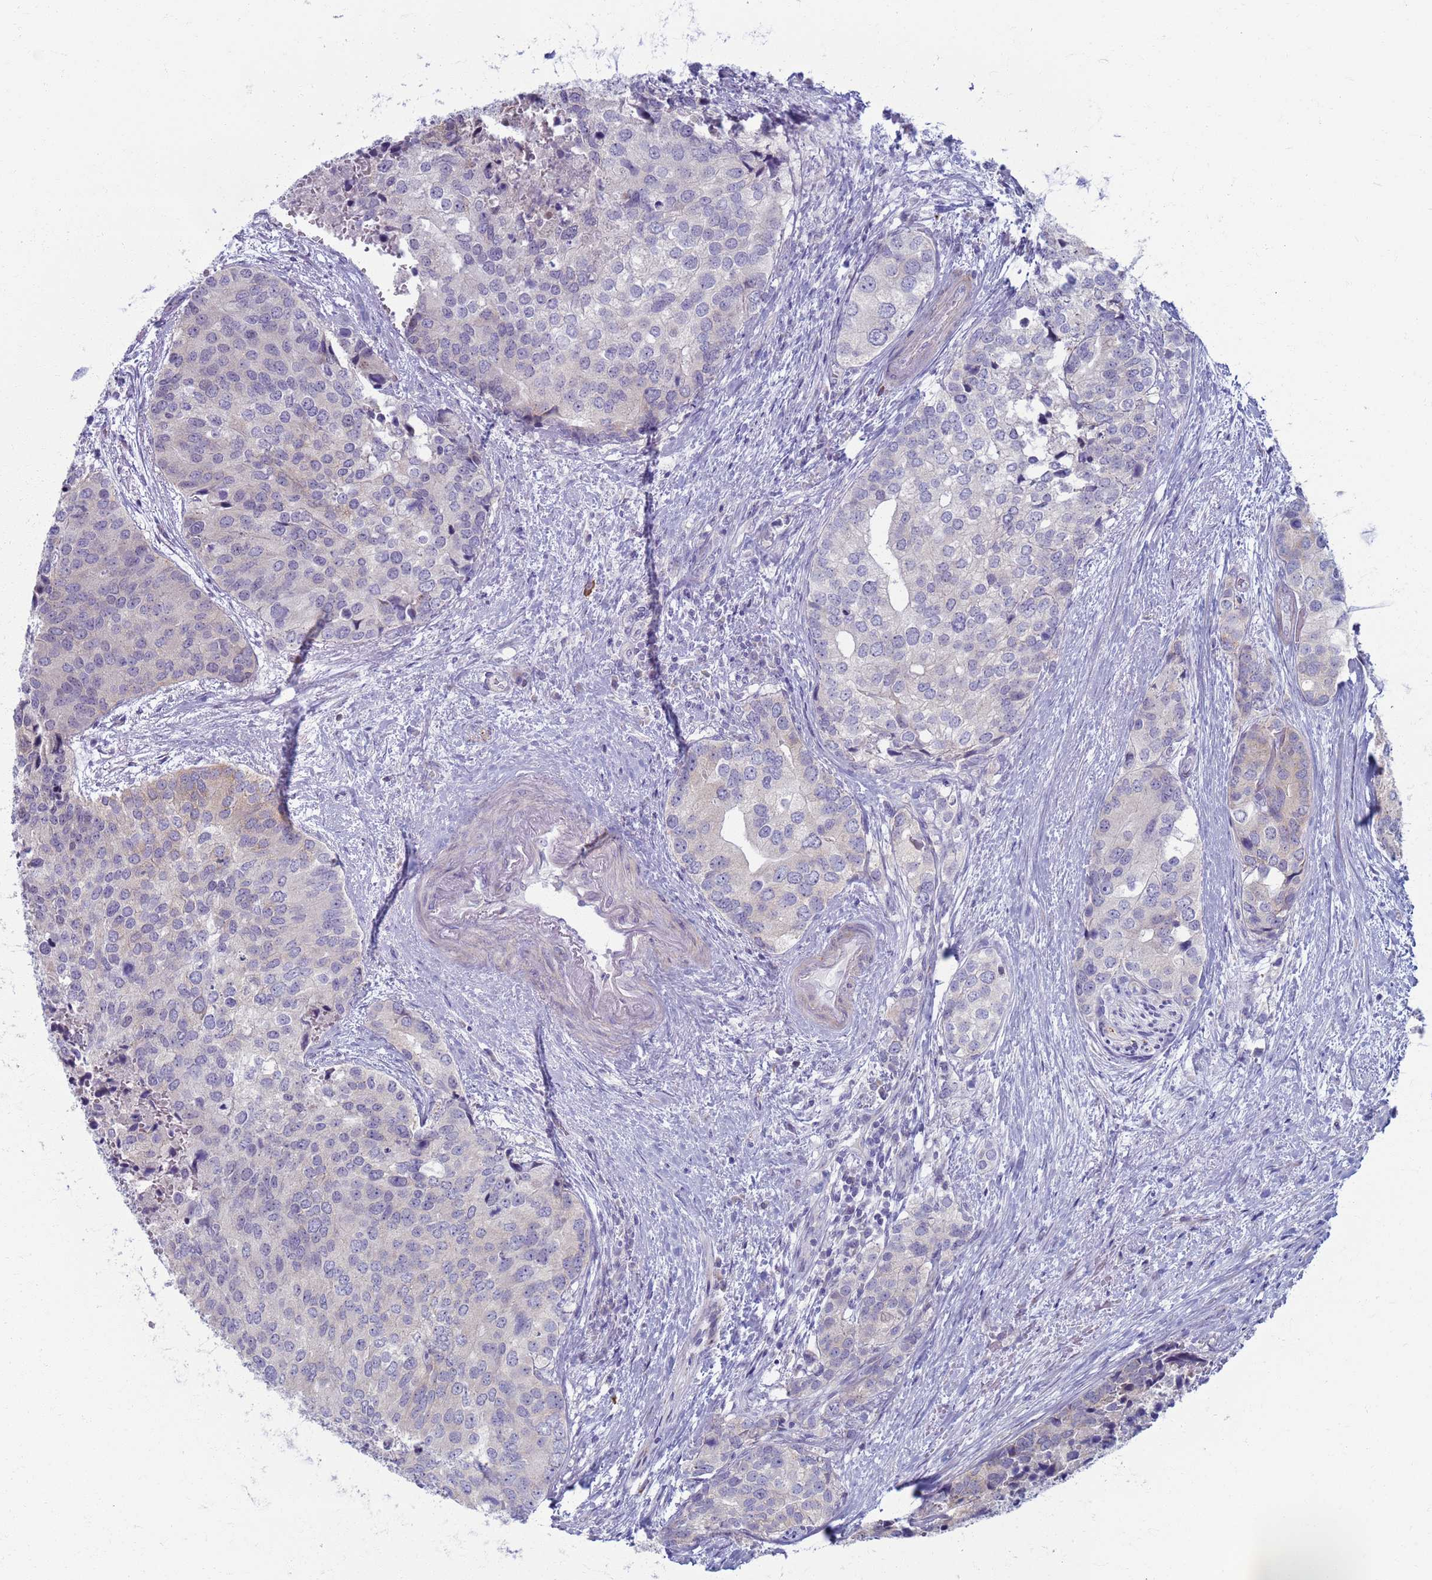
{"staining": {"intensity": "negative", "quantity": "none", "location": "none"}, "tissue": "prostate cancer", "cell_type": "Tumor cells", "image_type": "cancer", "snomed": [{"axis": "morphology", "description": "Adenocarcinoma, High grade"}, {"axis": "topography", "description": "Prostate"}], "caption": "Immunohistochemistry (IHC) histopathology image of neoplastic tissue: prostate high-grade adenocarcinoma stained with DAB (3,3'-diaminobenzidine) shows no significant protein staining in tumor cells.", "gene": "CLCA2", "patient": {"sex": "male", "age": 62}}